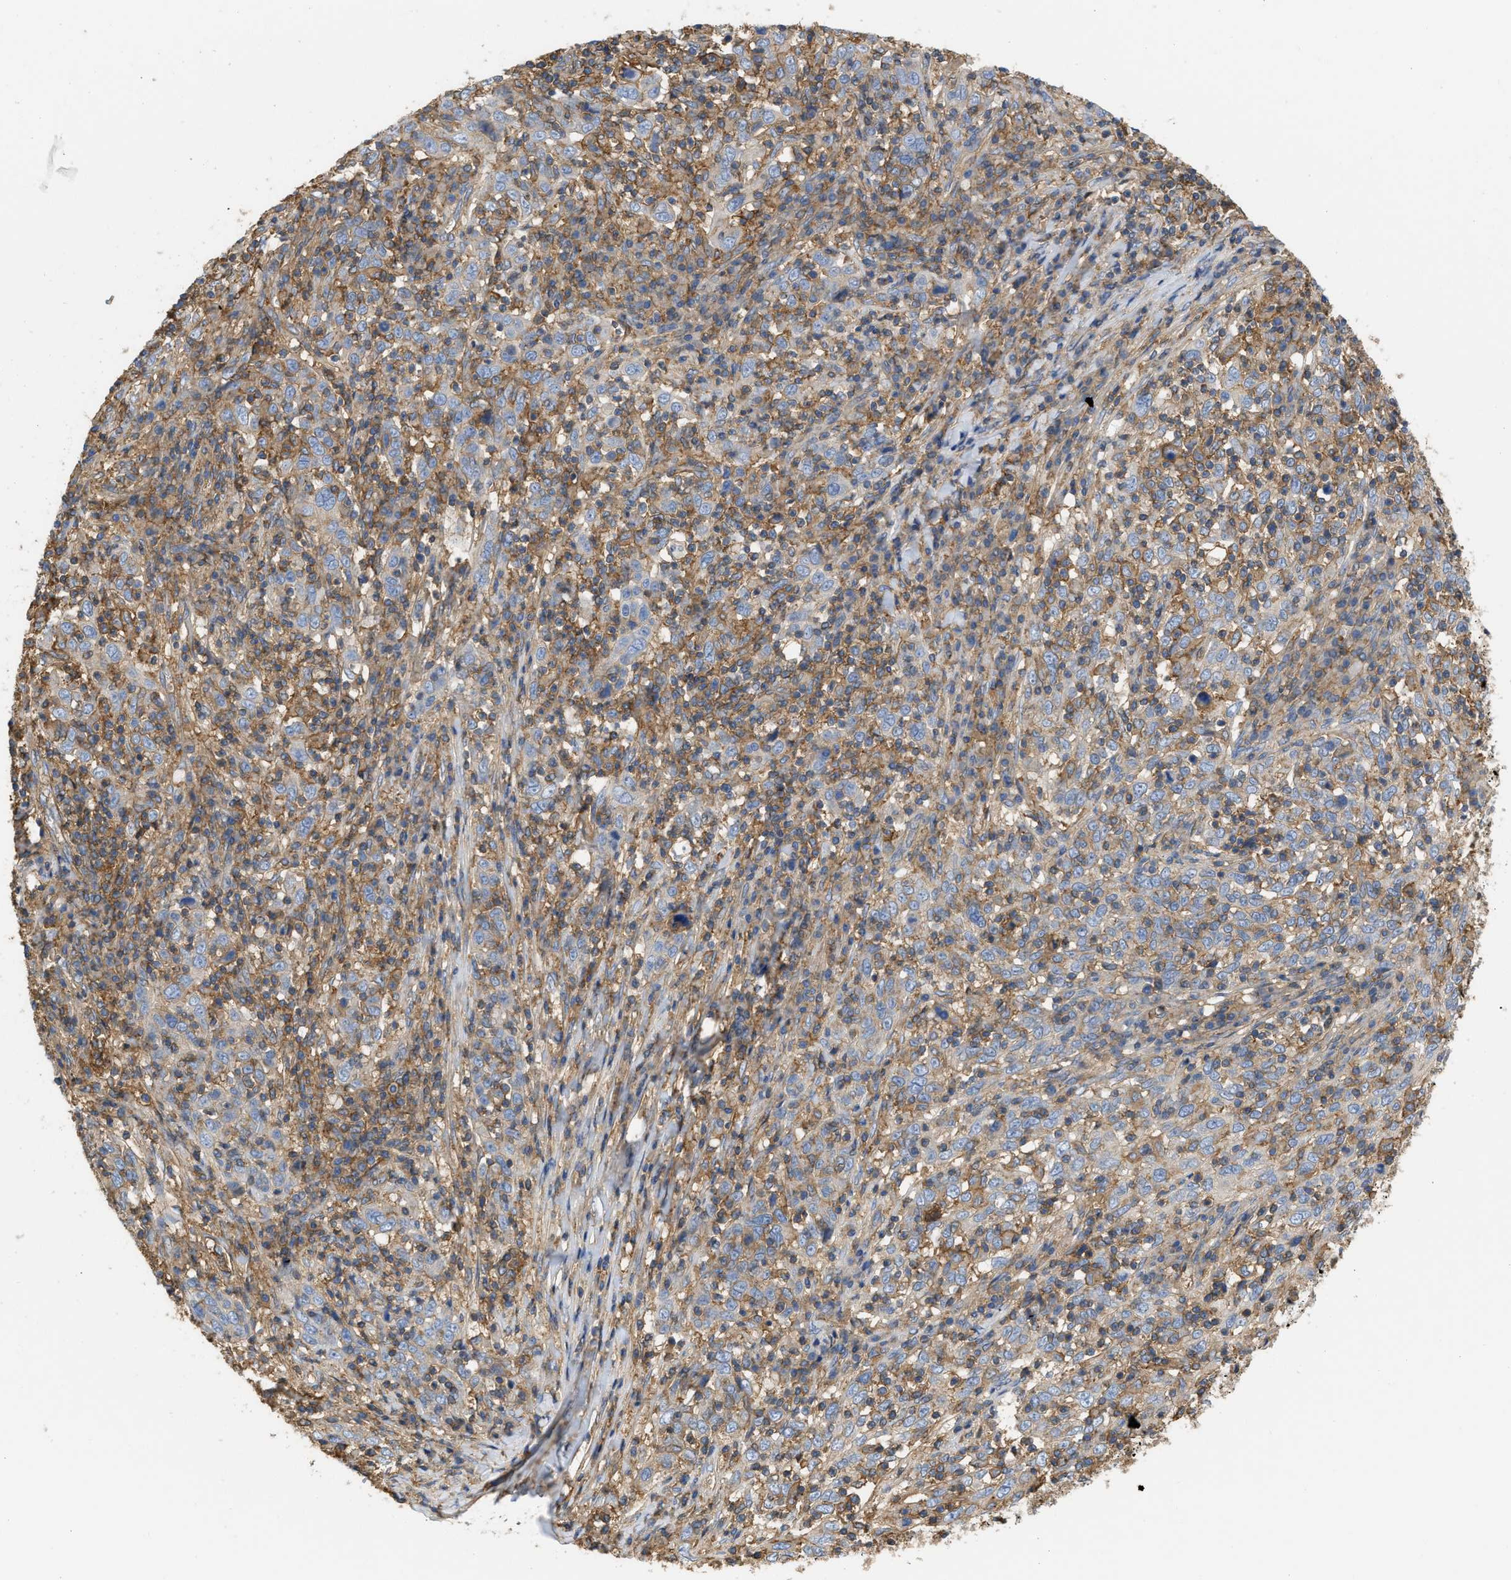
{"staining": {"intensity": "moderate", "quantity": "<25%", "location": "cytoplasmic/membranous"}, "tissue": "cervical cancer", "cell_type": "Tumor cells", "image_type": "cancer", "snomed": [{"axis": "morphology", "description": "Squamous cell carcinoma, NOS"}, {"axis": "topography", "description": "Cervix"}], "caption": "Immunohistochemistry micrograph of human cervical cancer stained for a protein (brown), which shows low levels of moderate cytoplasmic/membranous expression in about <25% of tumor cells.", "gene": "GNB4", "patient": {"sex": "female", "age": 46}}